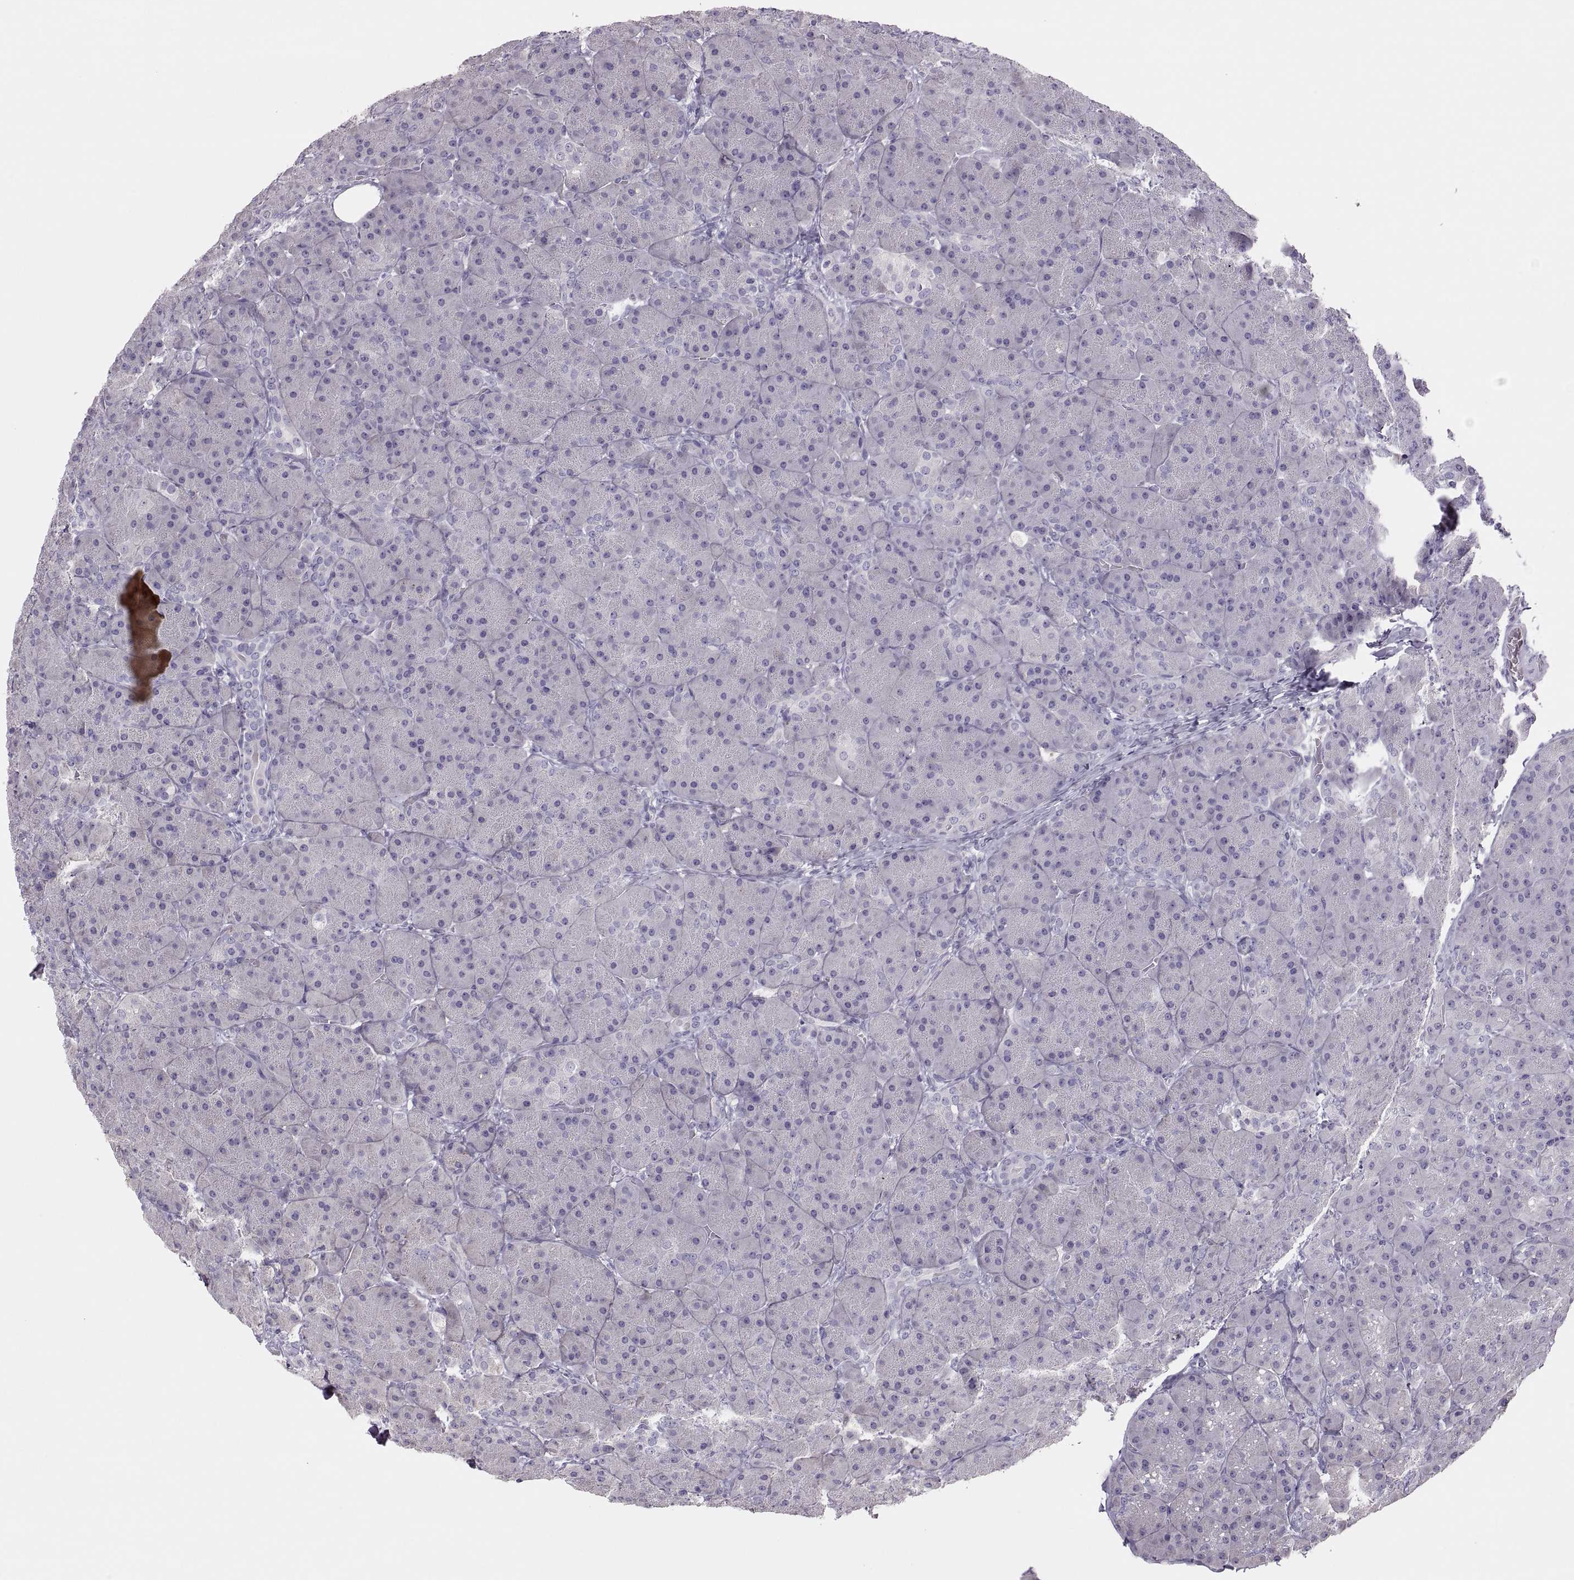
{"staining": {"intensity": "negative", "quantity": "none", "location": "none"}, "tissue": "pancreas", "cell_type": "Exocrine glandular cells", "image_type": "normal", "snomed": [{"axis": "morphology", "description": "Normal tissue, NOS"}, {"axis": "topography", "description": "Pancreas"}], "caption": "A photomicrograph of pancreas stained for a protein reveals no brown staining in exocrine glandular cells. (Stains: DAB (3,3'-diaminobenzidine) immunohistochemistry (IHC) with hematoxylin counter stain, Microscopy: brightfield microscopy at high magnification).", "gene": "TBX19", "patient": {"sex": "male", "age": 57}}